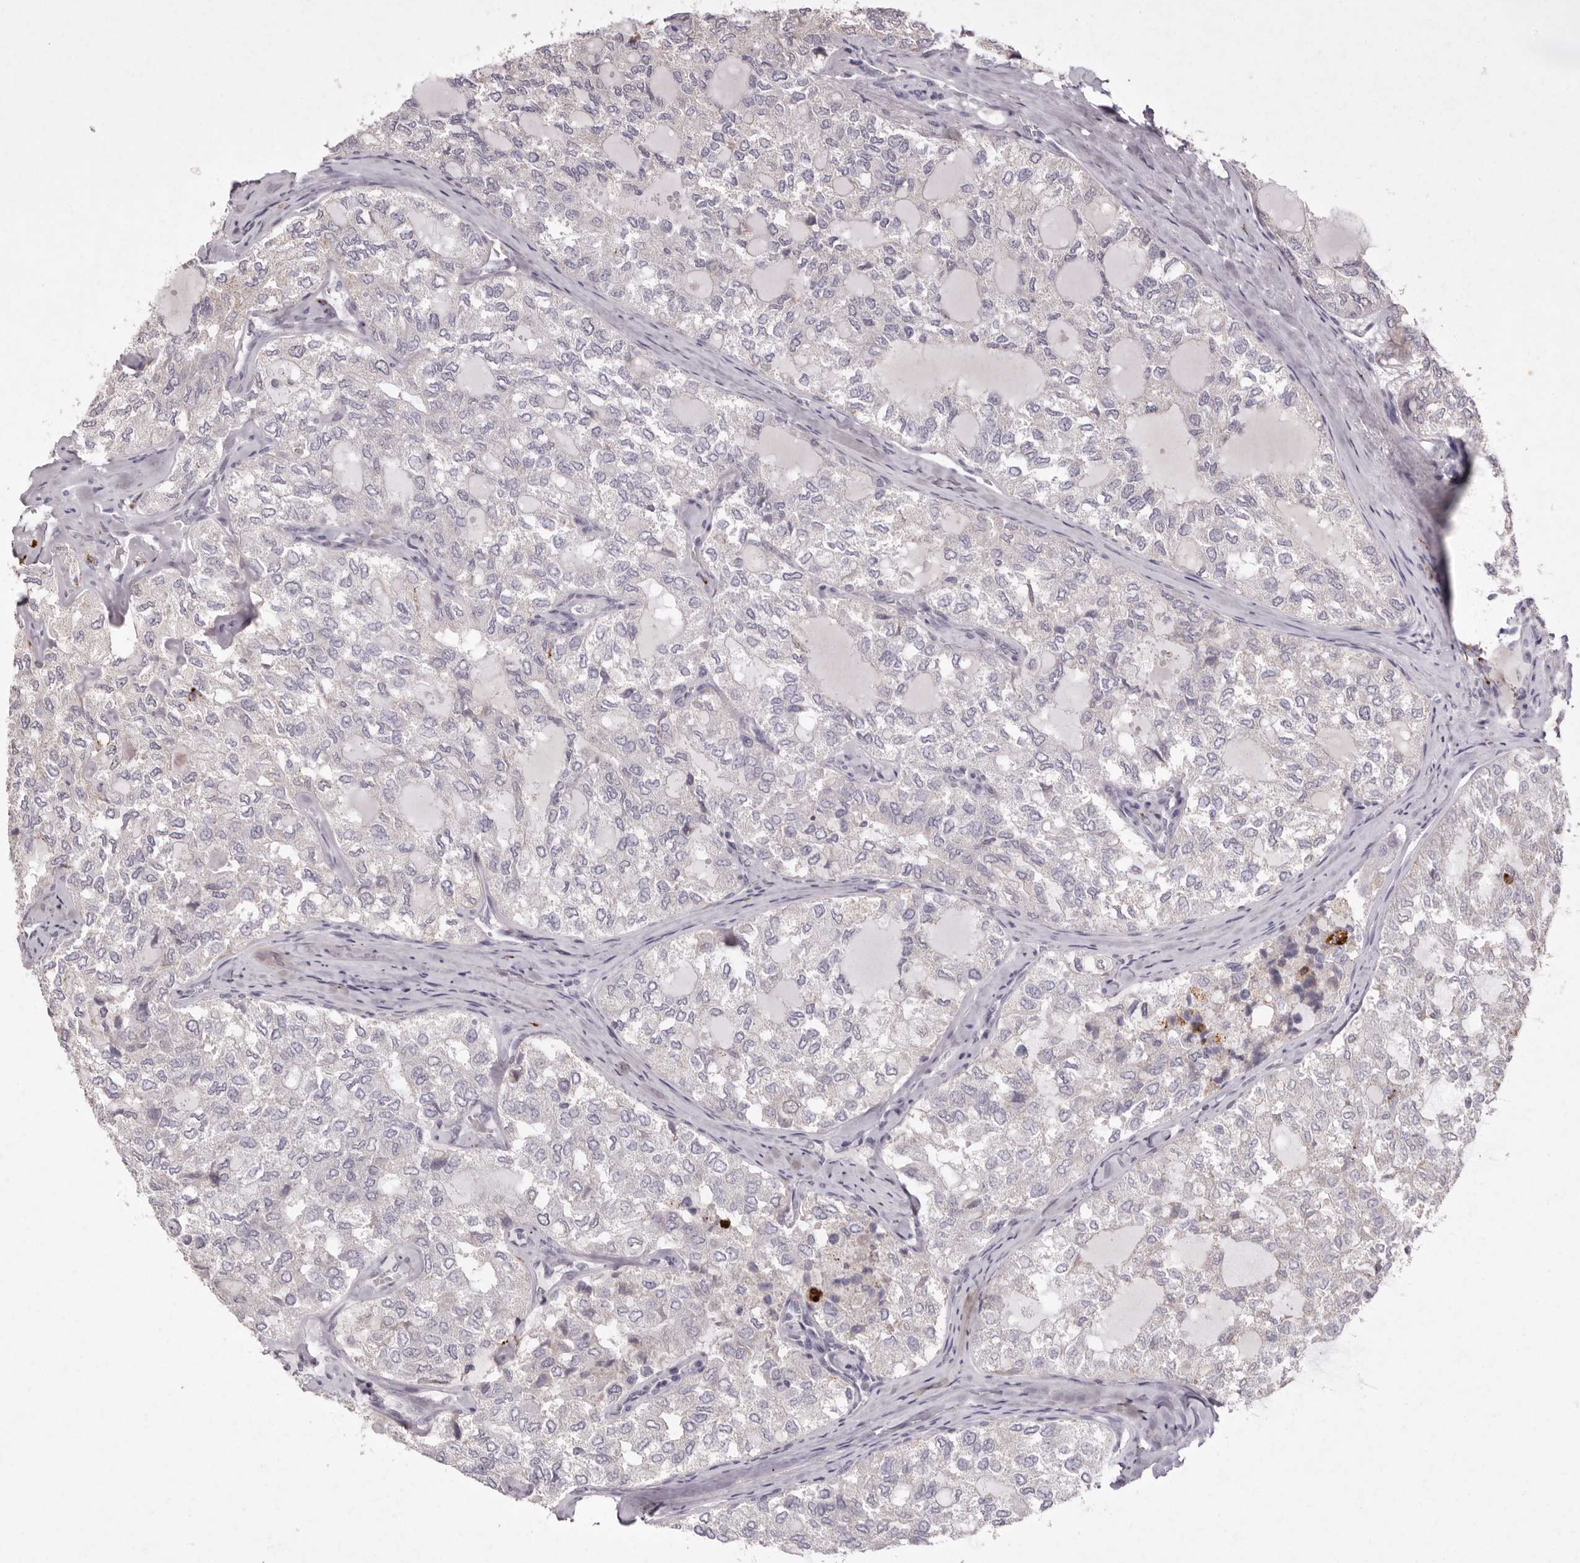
{"staining": {"intensity": "negative", "quantity": "none", "location": "none"}, "tissue": "thyroid cancer", "cell_type": "Tumor cells", "image_type": "cancer", "snomed": [{"axis": "morphology", "description": "Follicular adenoma carcinoma, NOS"}, {"axis": "topography", "description": "Thyroid gland"}], "caption": "IHC image of neoplastic tissue: human follicular adenoma carcinoma (thyroid) stained with DAB (3,3'-diaminobenzidine) demonstrates no significant protein staining in tumor cells.", "gene": "FAM185A", "patient": {"sex": "male", "age": 75}}